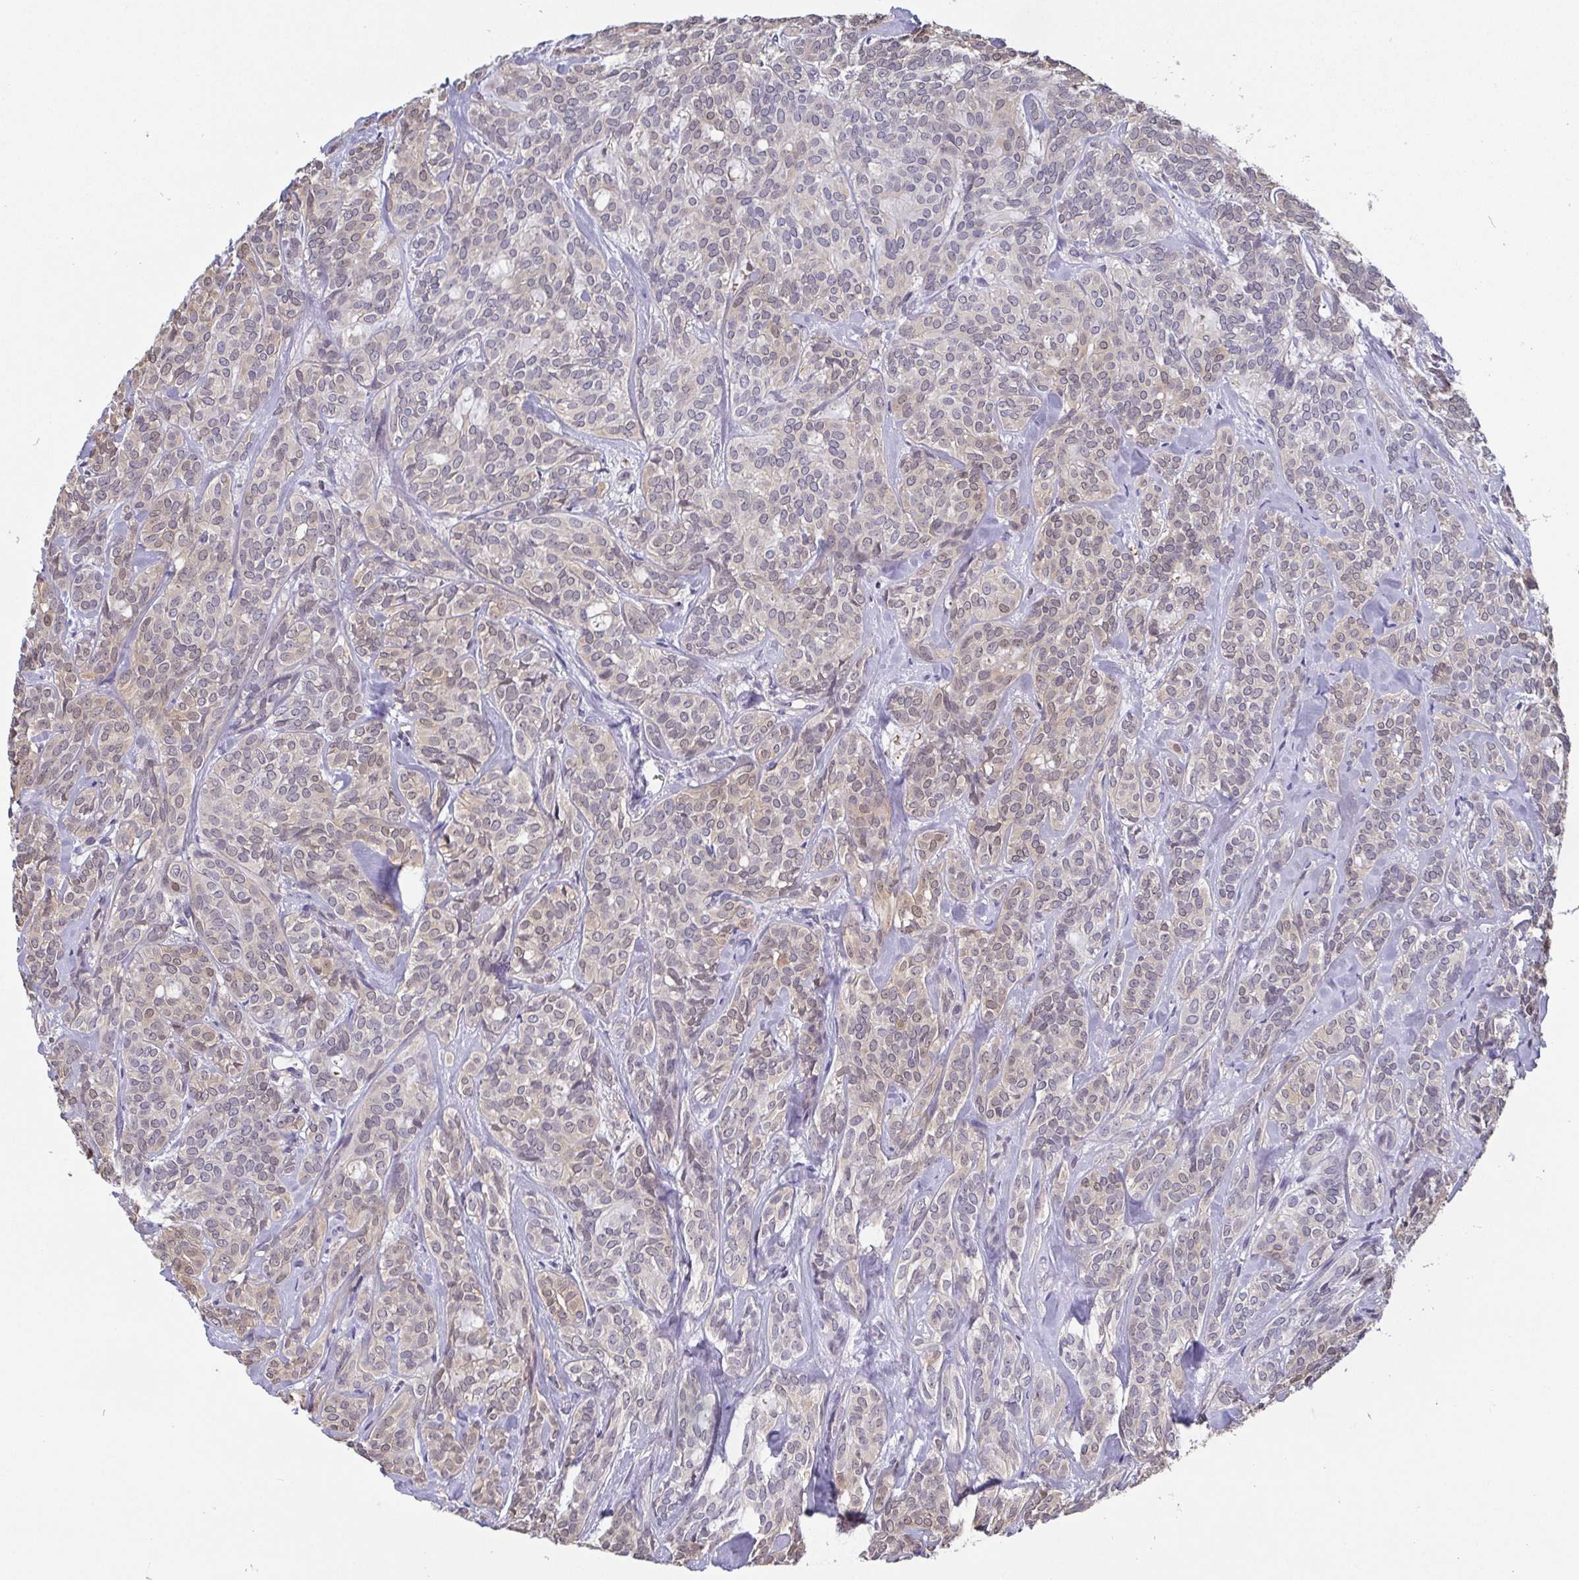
{"staining": {"intensity": "weak", "quantity": "25%-75%", "location": "nuclear"}, "tissue": "head and neck cancer", "cell_type": "Tumor cells", "image_type": "cancer", "snomed": [{"axis": "morphology", "description": "Adenocarcinoma, NOS"}, {"axis": "topography", "description": "Head-Neck"}], "caption": "Head and neck adenocarcinoma stained for a protein shows weak nuclear positivity in tumor cells.", "gene": "IDH1", "patient": {"sex": "female", "age": 57}}